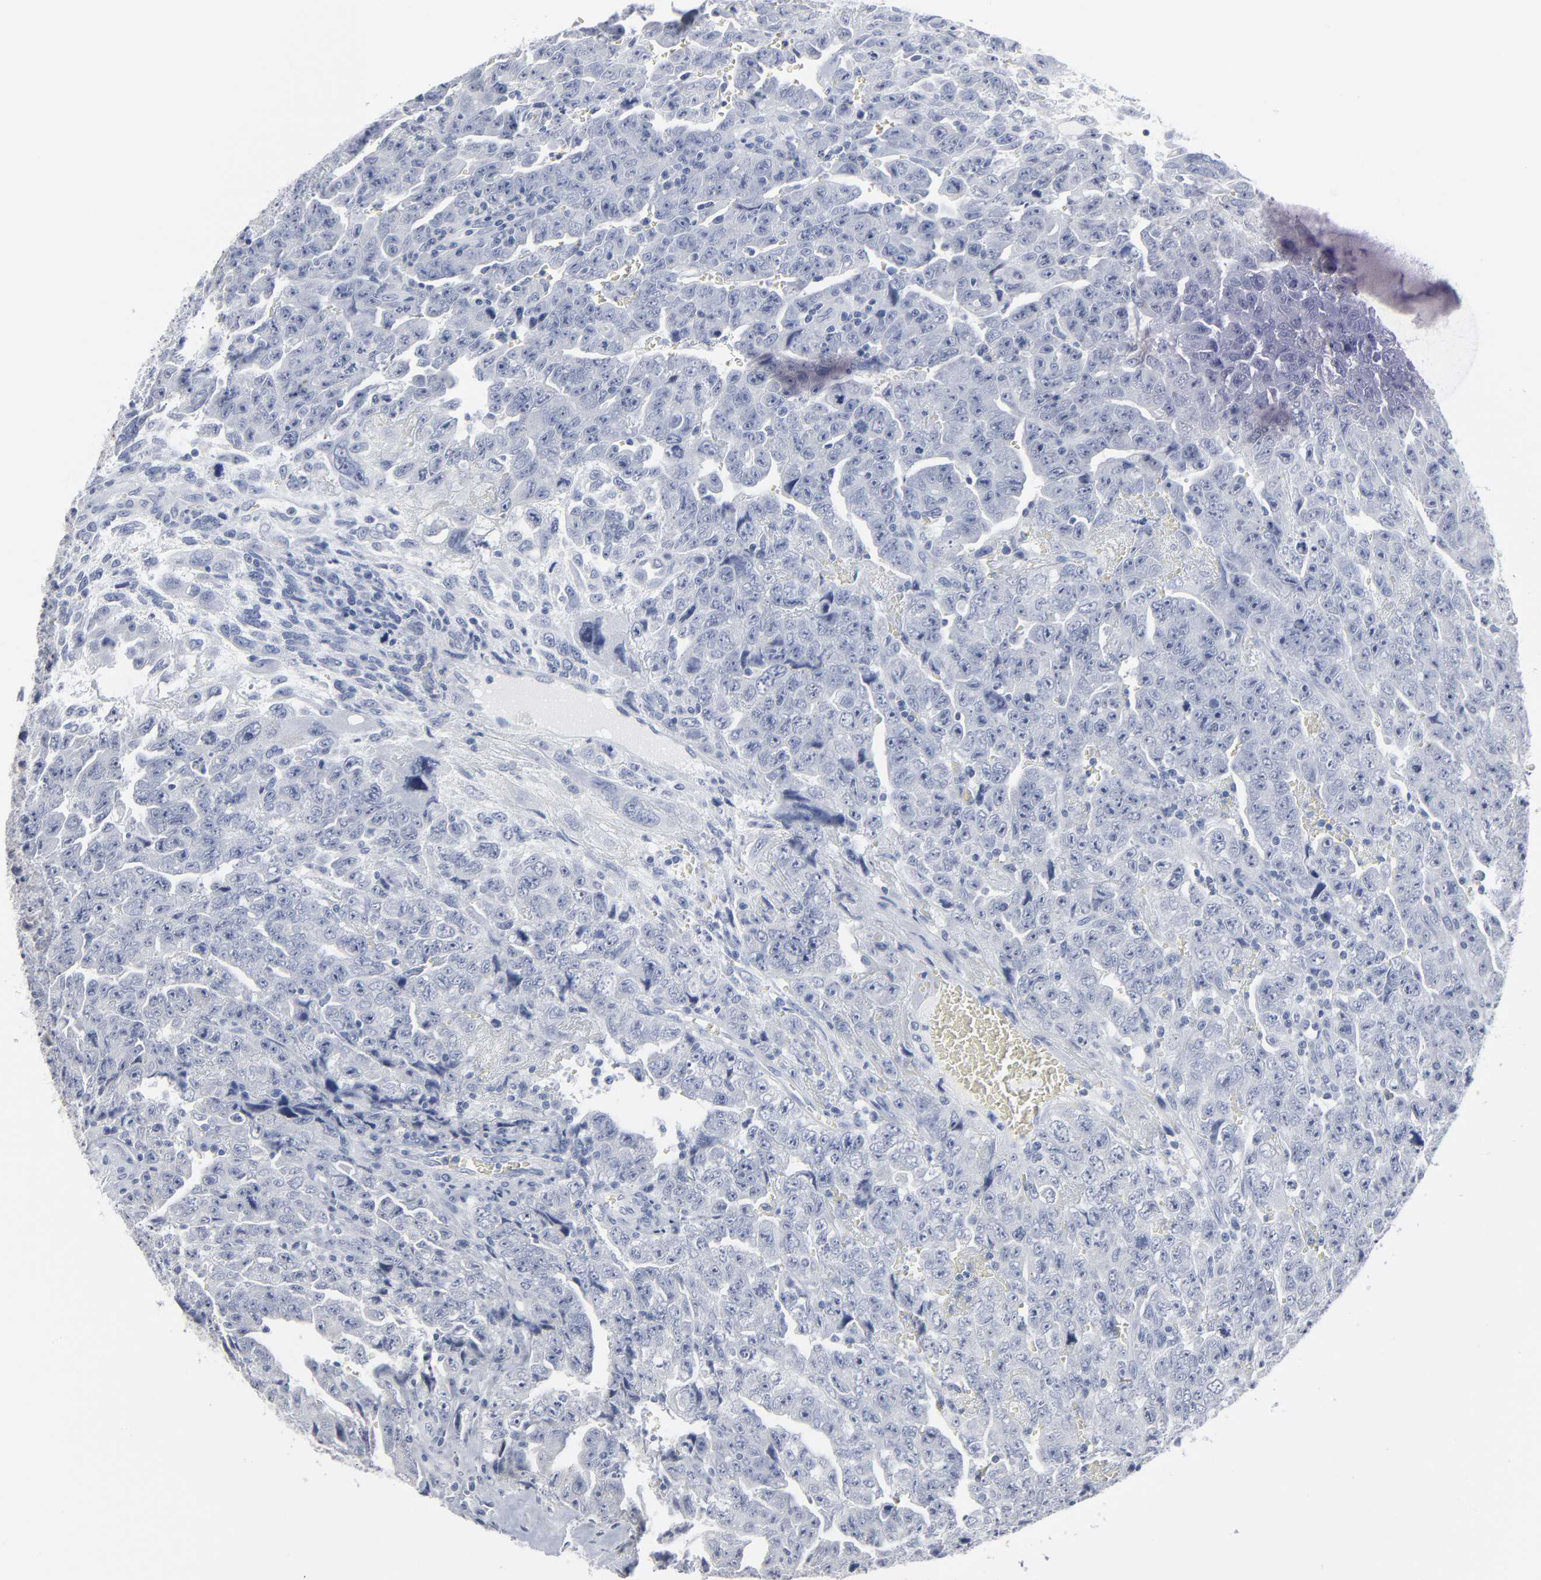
{"staining": {"intensity": "negative", "quantity": "none", "location": "none"}, "tissue": "testis cancer", "cell_type": "Tumor cells", "image_type": "cancer", "snomed": [{"axis": "morphology", "description": "Carcinoma, Embryonal, NOS"}, {"axis": "topography", "description": "Testis"}], "caption": "This is an immunohistochemistry (IHC) image of testis cancer. There is no positivity in tumor cells.", "gene": "PAGE1", "patient": {"sex": "male", "age": 28}}